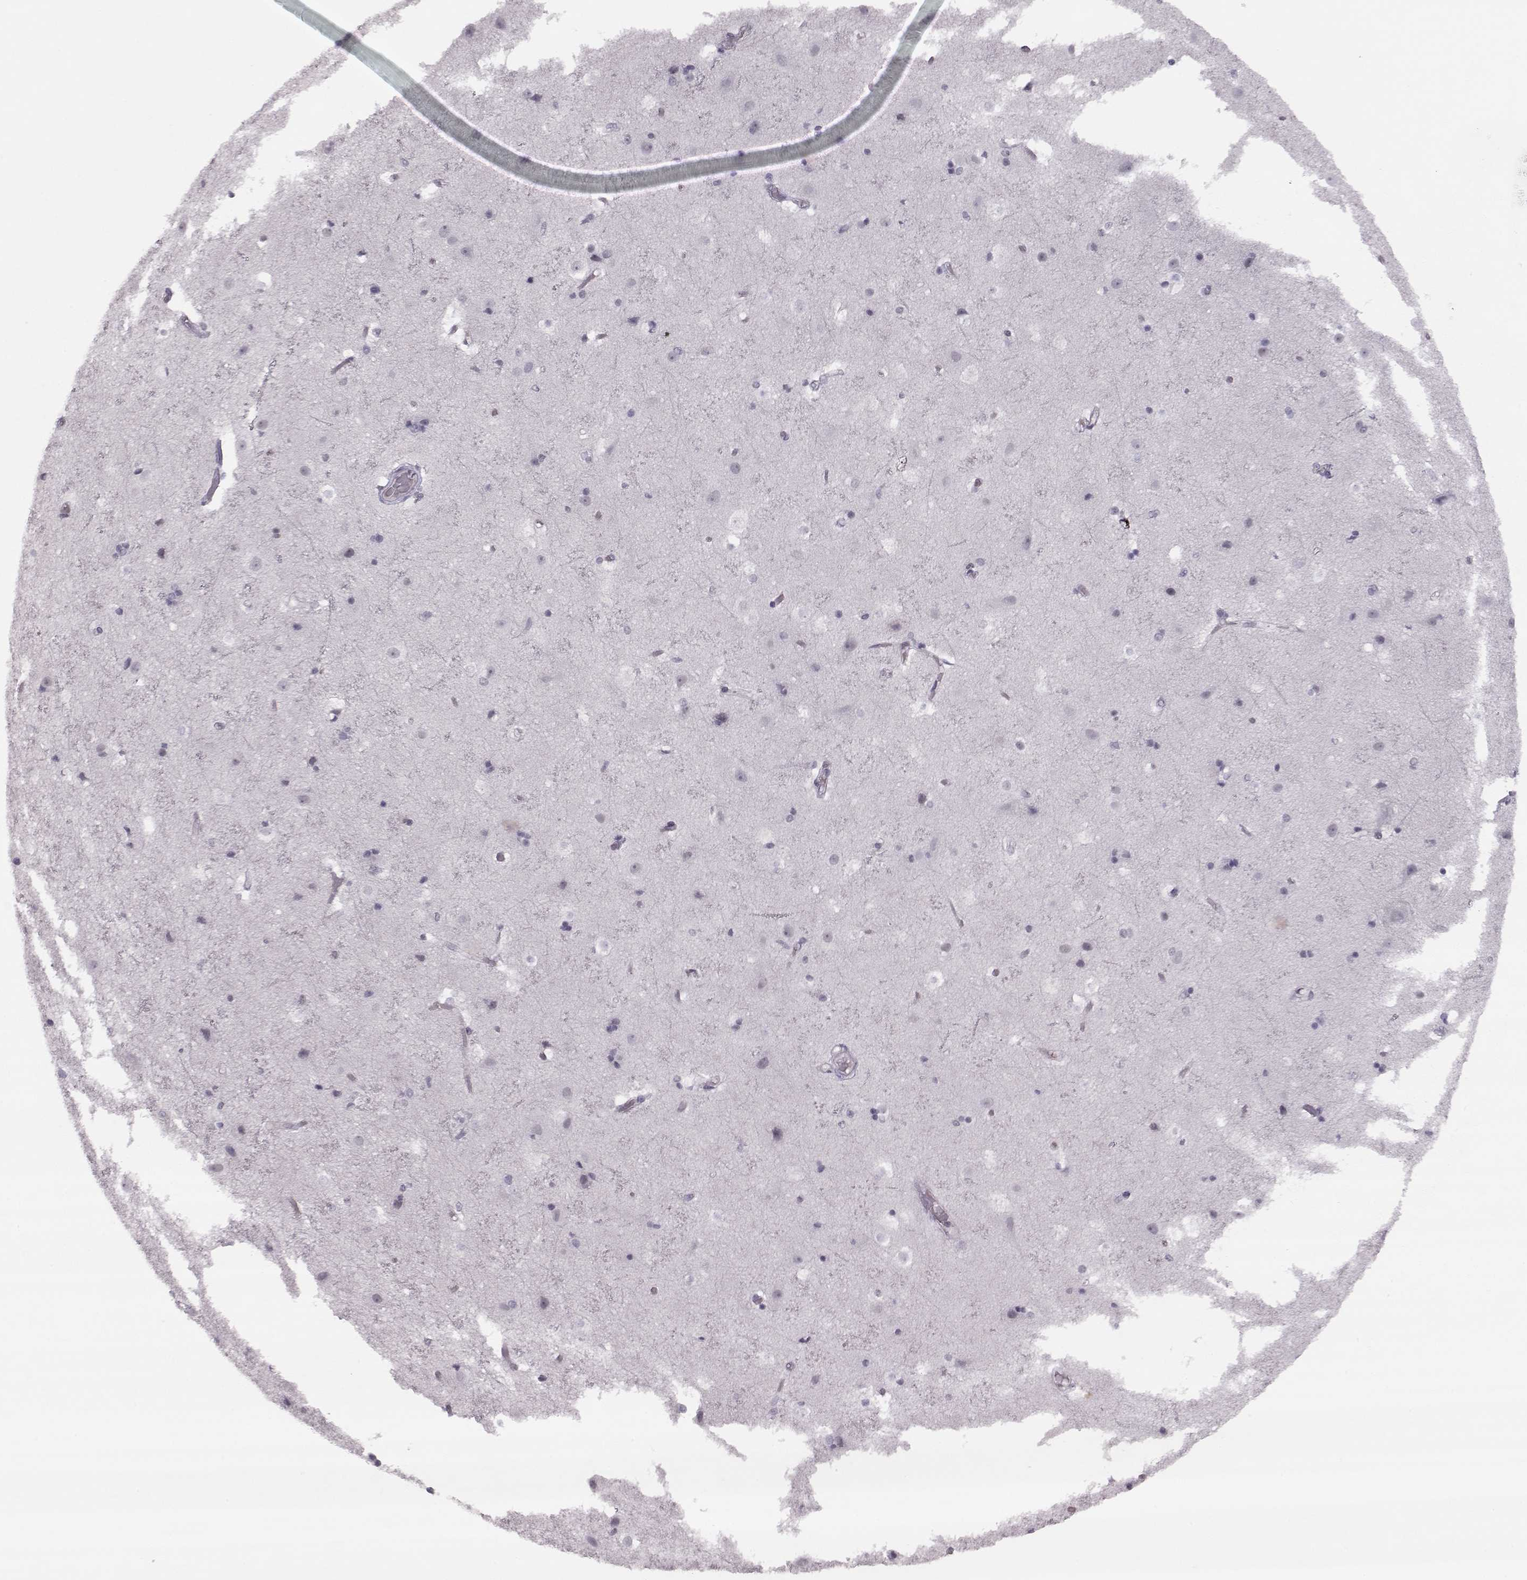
{"staining": {"intensity": "negative", "quantity": "none", "location": "none"}, "tissue": "cerebral cortex", "cell_type": "Endothelial cells", "image_type": "normal", "snomed": [{"axis": "morphology", "description": "Normal tissue, NOS"}, {"axis": "topography", "description": "Cerebral cortex"}], "caption": "IHC image of unremarkable human cerebral cortex stained for a protein (brown), which shows no expression in endothelial cells. (DAB IHC with hematoxylin counter stain).", "gene": "KIF13B", "patient": {"sex": "female", "age": 52}}